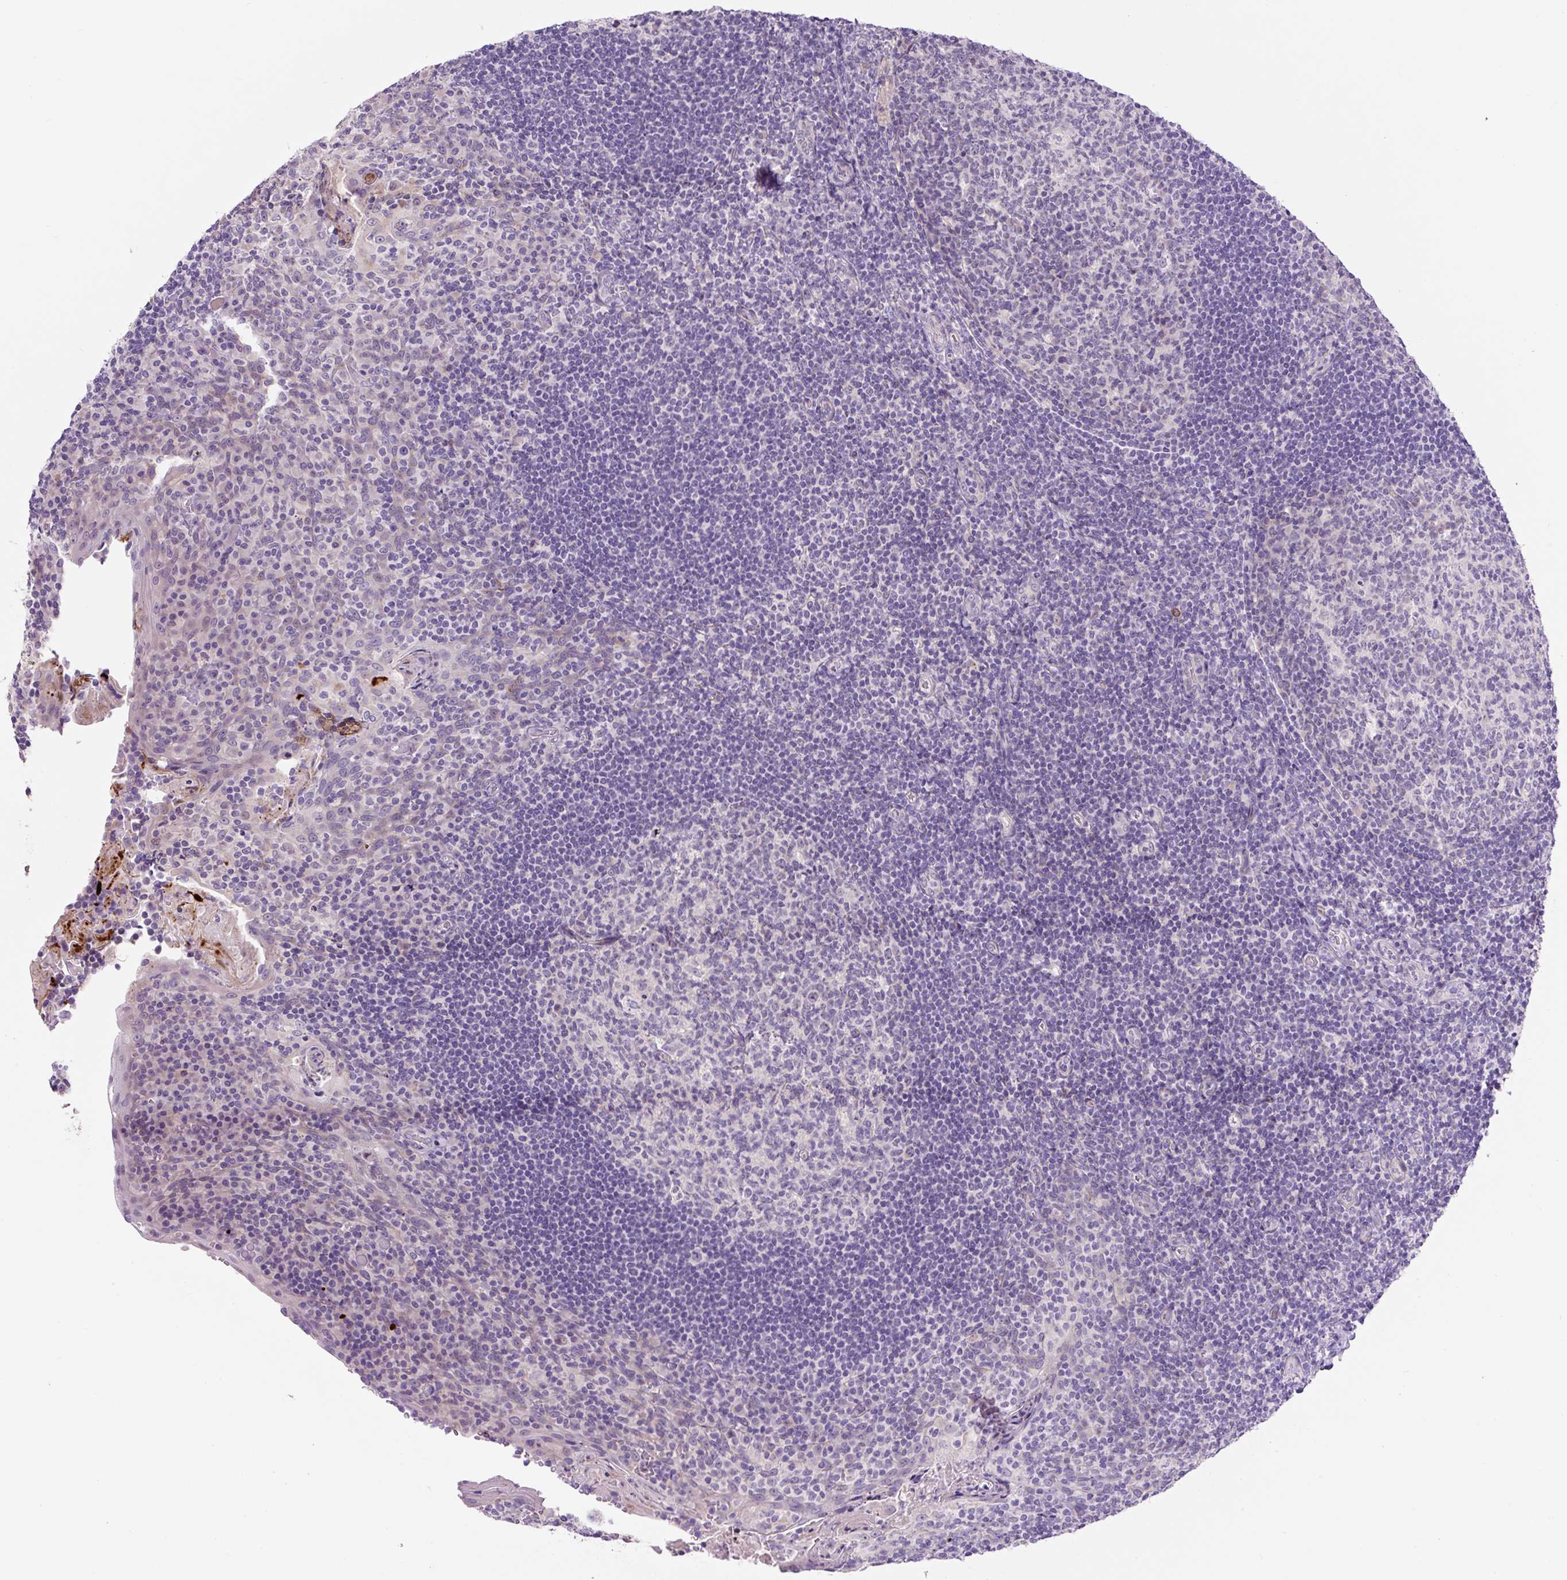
{"staining": {"intensity": "negative", "quantity": "none", "location": "none"}, "tissue": "tonsil", "cell_type": "Germinal center cells", "image_type": "normal", "snomed": [{"axis": "morphology", "description": "Normal tissue, NOS"}, {"axis": "topography", "description": "Tonsil"}], "caption": "Immunohistochemistry (IHC) micrograph of unremarkable tonsil: human tonsil stained with DAB exhibits no significant protein positivity in germinal center cells. Brightfield microscopy of immunohistochemistry (IHC) stained with DAB (3,3'-diaminobenzidine) (brown) and hematoxylin (blue), captured at high magnification.", "gene": "OGDHL", "patient": {"sex": "male", "age": 17}}